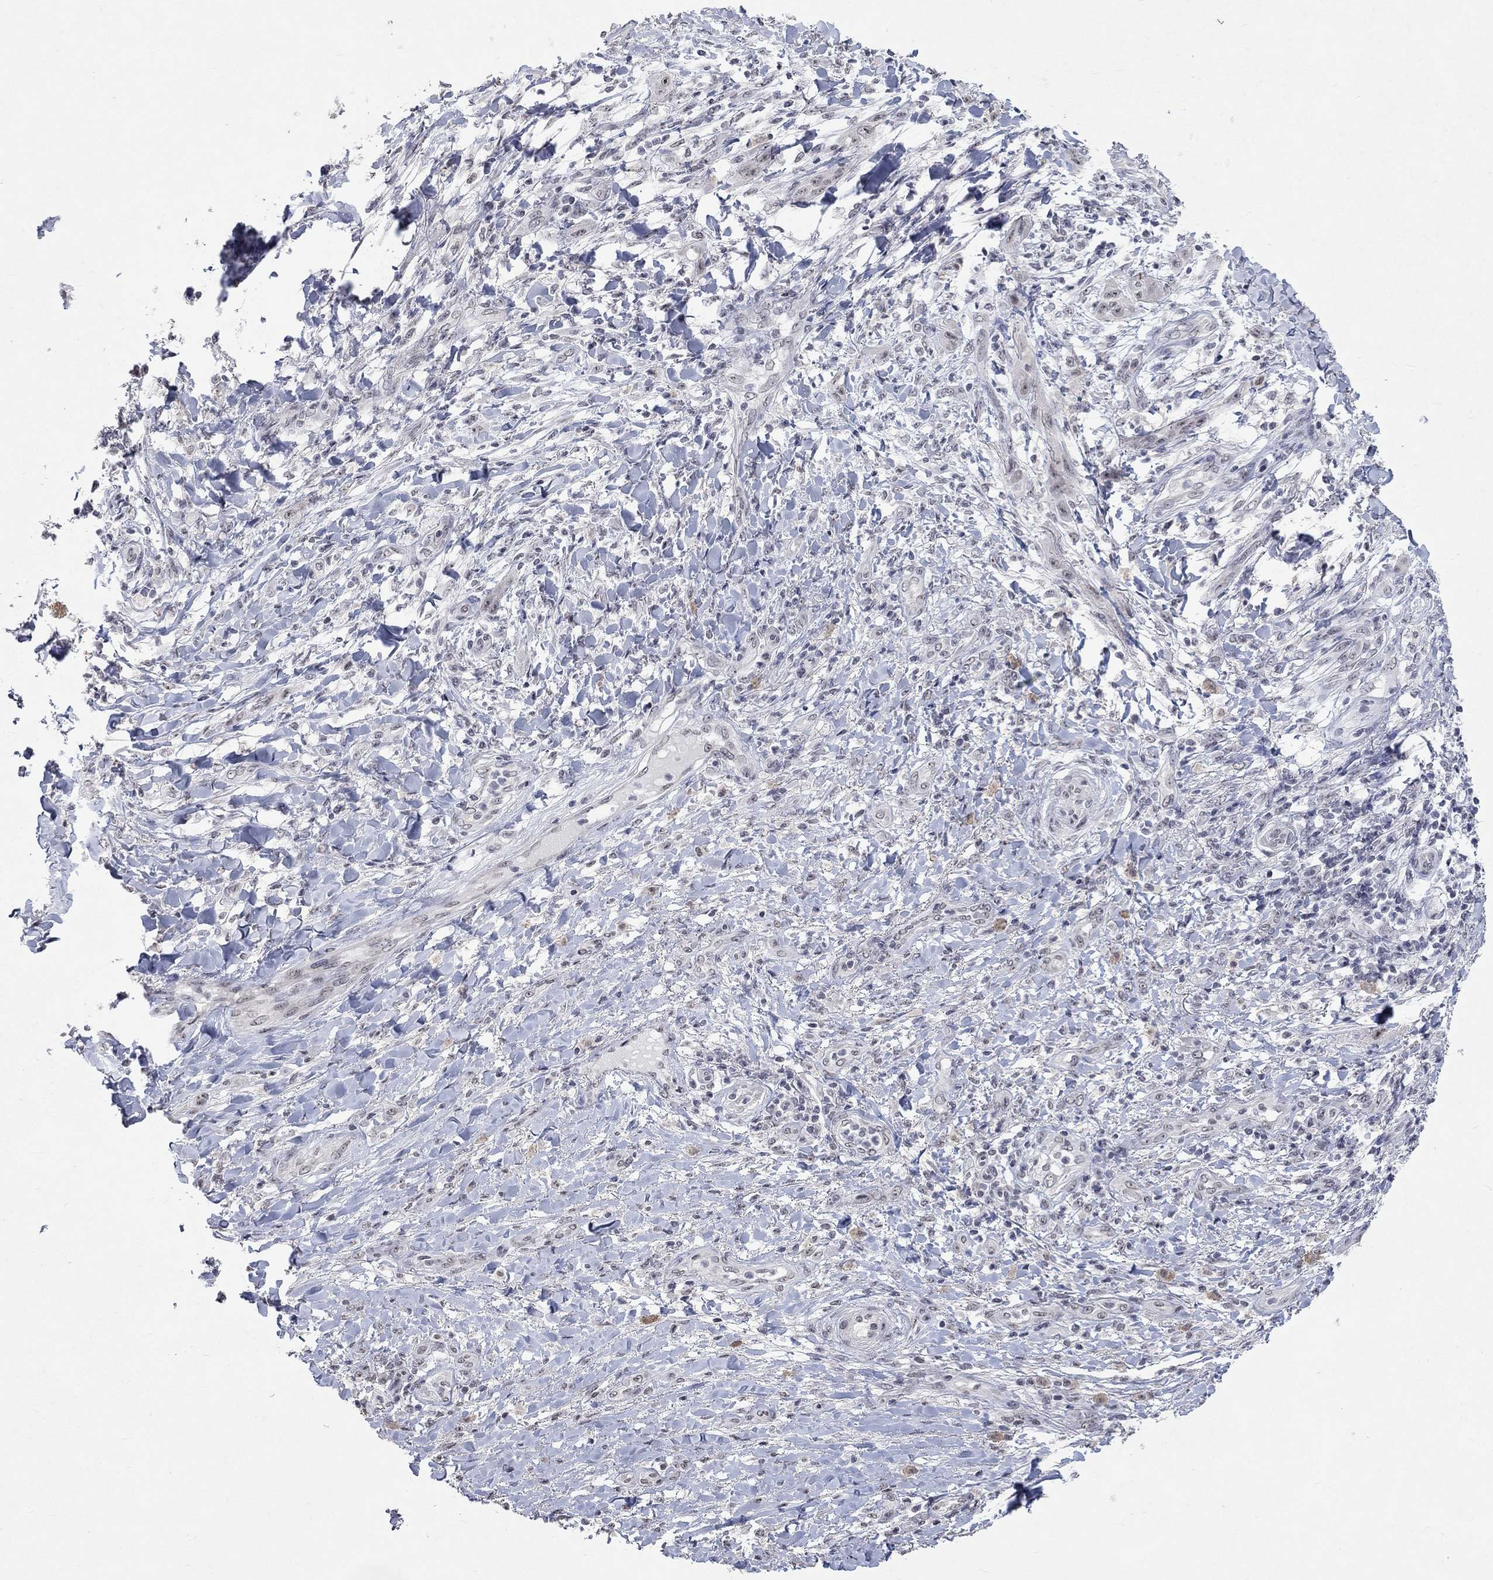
{"staining": {"intensity": "negative", "quantity": "none", "location": "none"}, "tissue": "skin cancer", "cell_type": "Tumor cells", "image_type": "cancer", "snomed": [{"axis": "morphology", "description": "Squamous cell carcinoma, NOS"}, {"axis": "topography", "description": "Skin"}], "caption": "The photomicrograph displays no staining of tumor cells in skin squamous cell carcinoma. The staining is performed using DAB brown chromogen with nuclei counter-stained in using hematoxylin.", "gene": "TMEM143", "patient": {"sex": "male", "age": 62}}